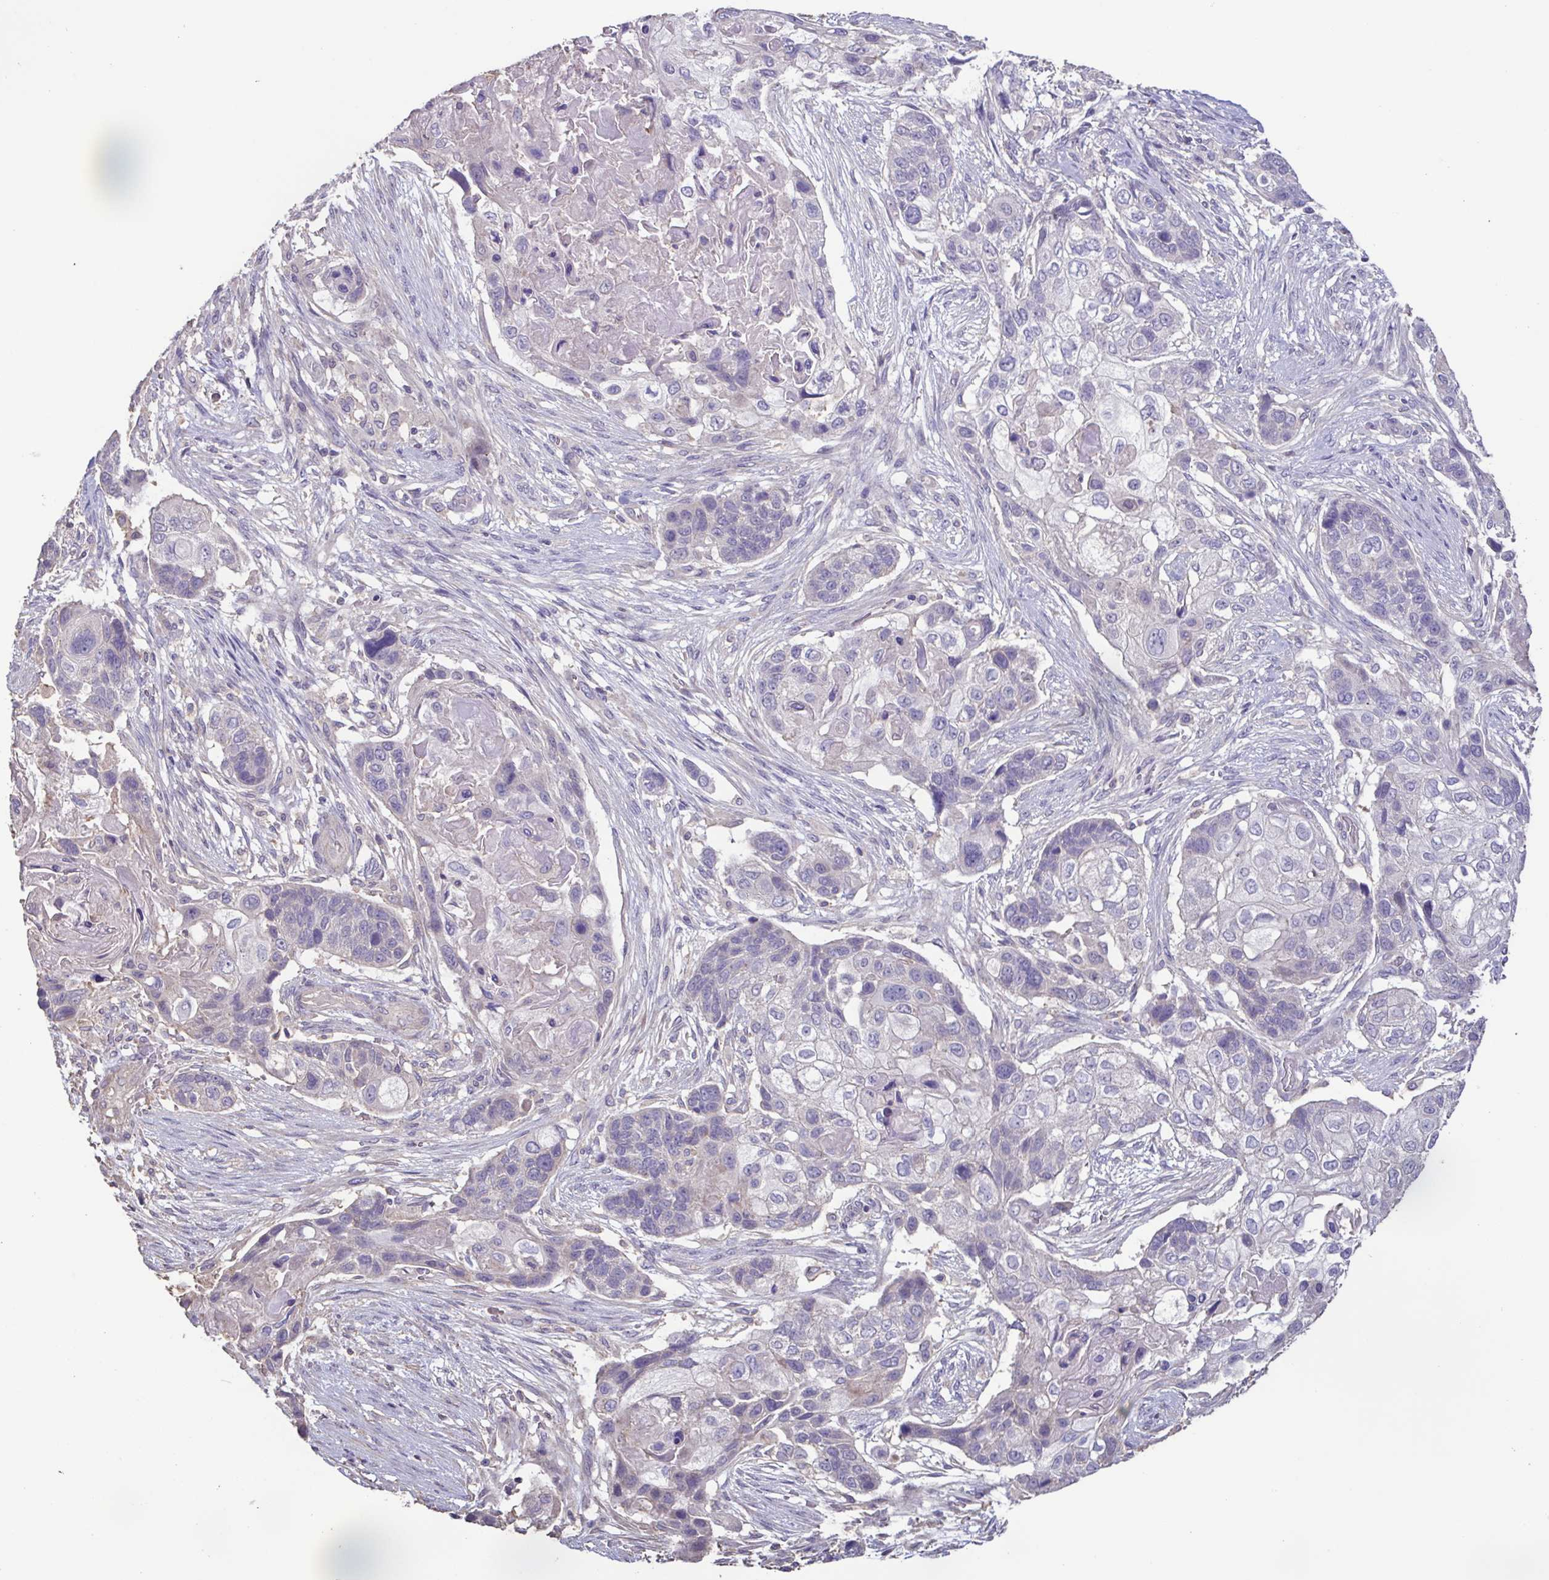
{"staining": {"intensity": "negative", "quantity": "none", "location": "none"}, "tissue": "lung cancer", "cell_type": "Tumor cells", "image_type": "cancer", "snomed": [{"axis": "morphology", "description": "Squamous cell carcinoma, NOS"}, {"axis": "topography", "description": "Lung"}], "caption": "DAB (3,3'-diaminobenzidine) immunohistochemical staining of lung cancer (squamous cell carcinoma) demonstrates no significant positivity in tumor cells.", "gene": "ACTRT2", "patient": {"sex": "male", "age": 69}}